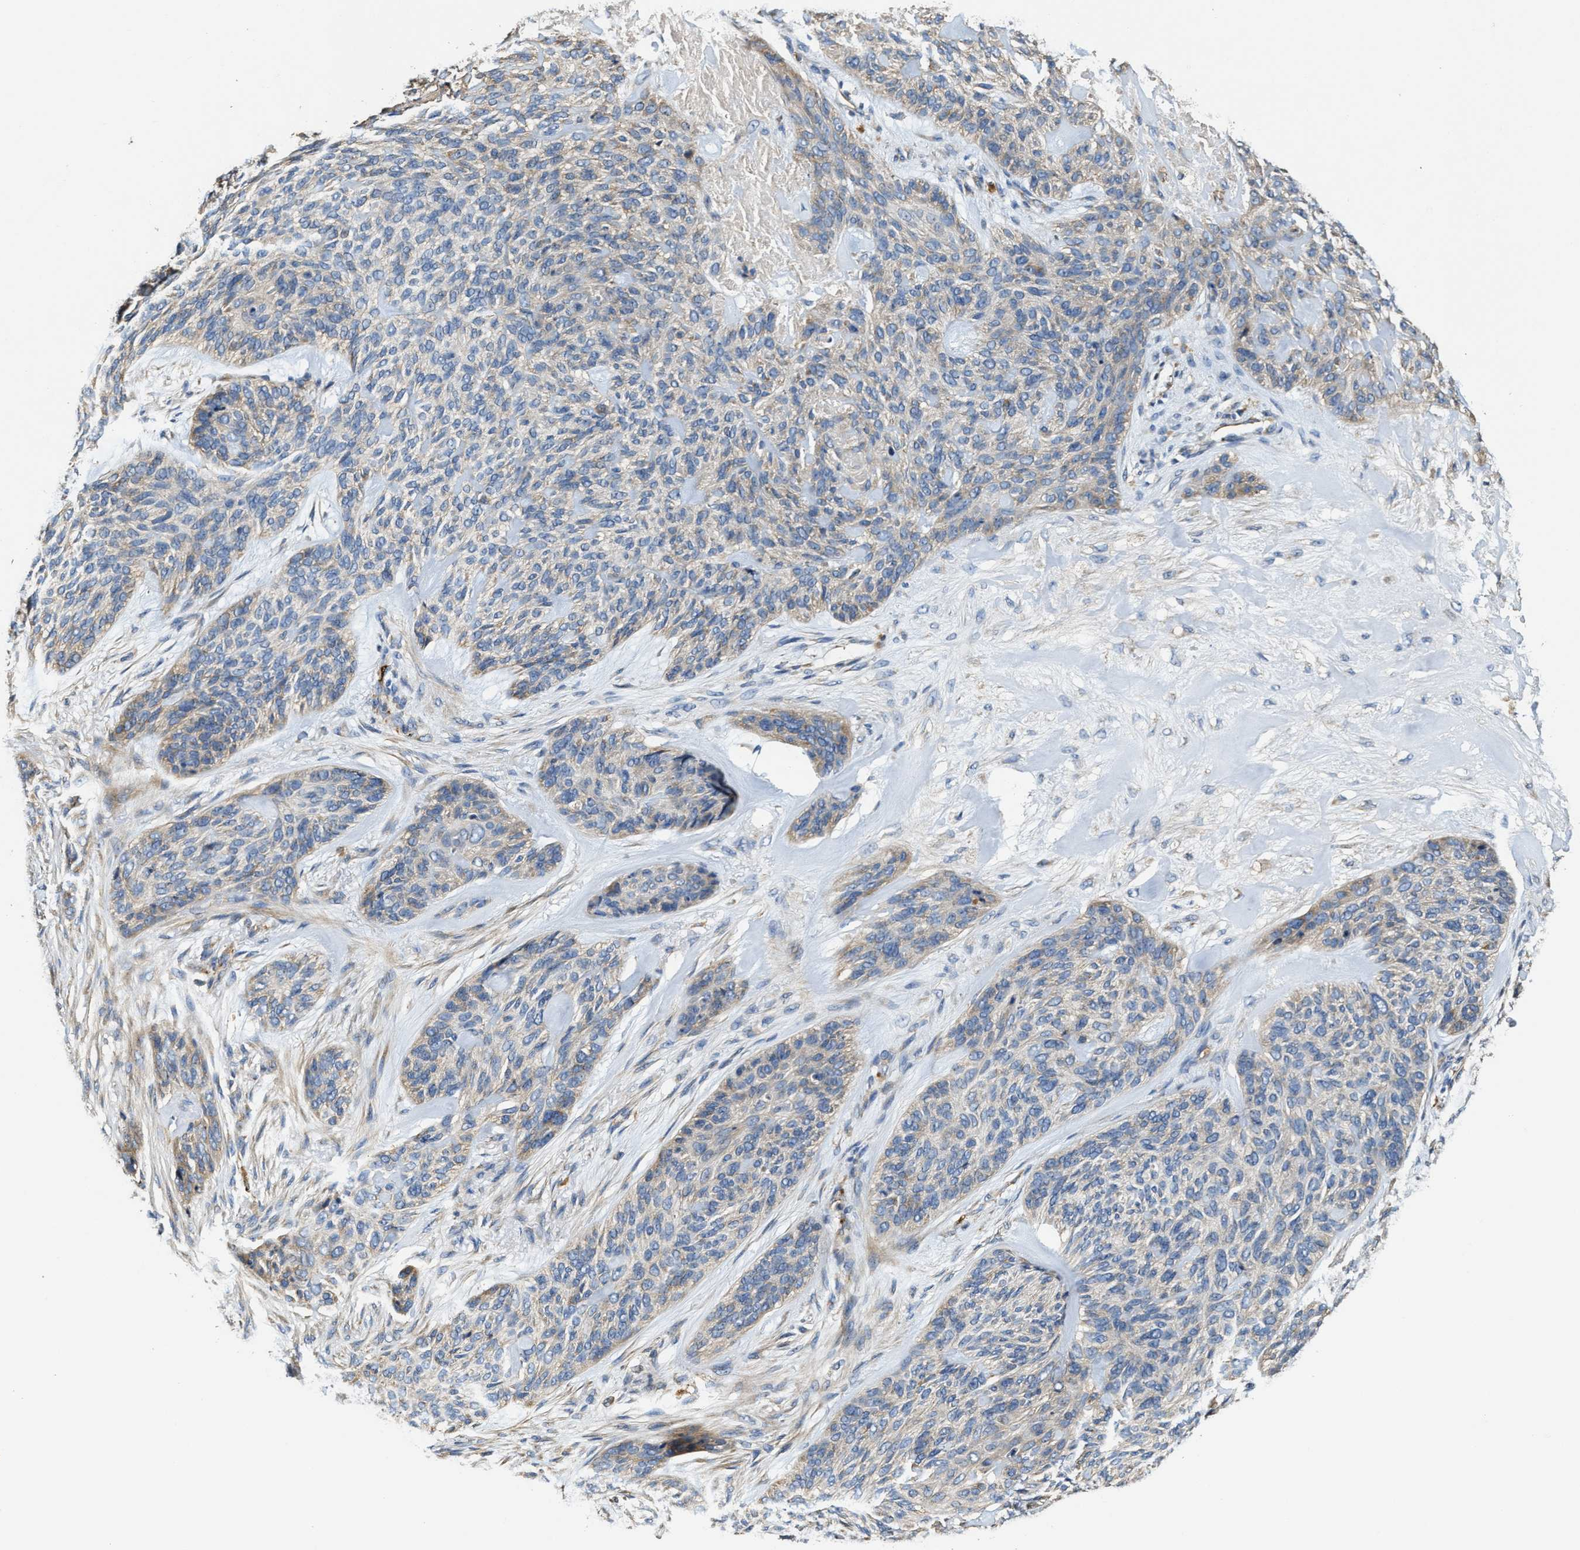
{"staining": {"intensity": "weak", "quantity": "<25%", "location": "cytoplasmic/membranous"}, "tissue": "skin cancer", "cell_type": "Tumor cells", "image_type": "cancer", "snomed": [{"axis": "morphology", "description": "Basal cell carcinoma"}, {"axis": "topography", "description": "Skin"}], "caption": "Immunohistochemical staining of human basal cell carcinoma (skin) exhibits no significant positivity in tumor cells.", "gene": "GFRA3", "patient": {"sex": "male", "age": 55}}